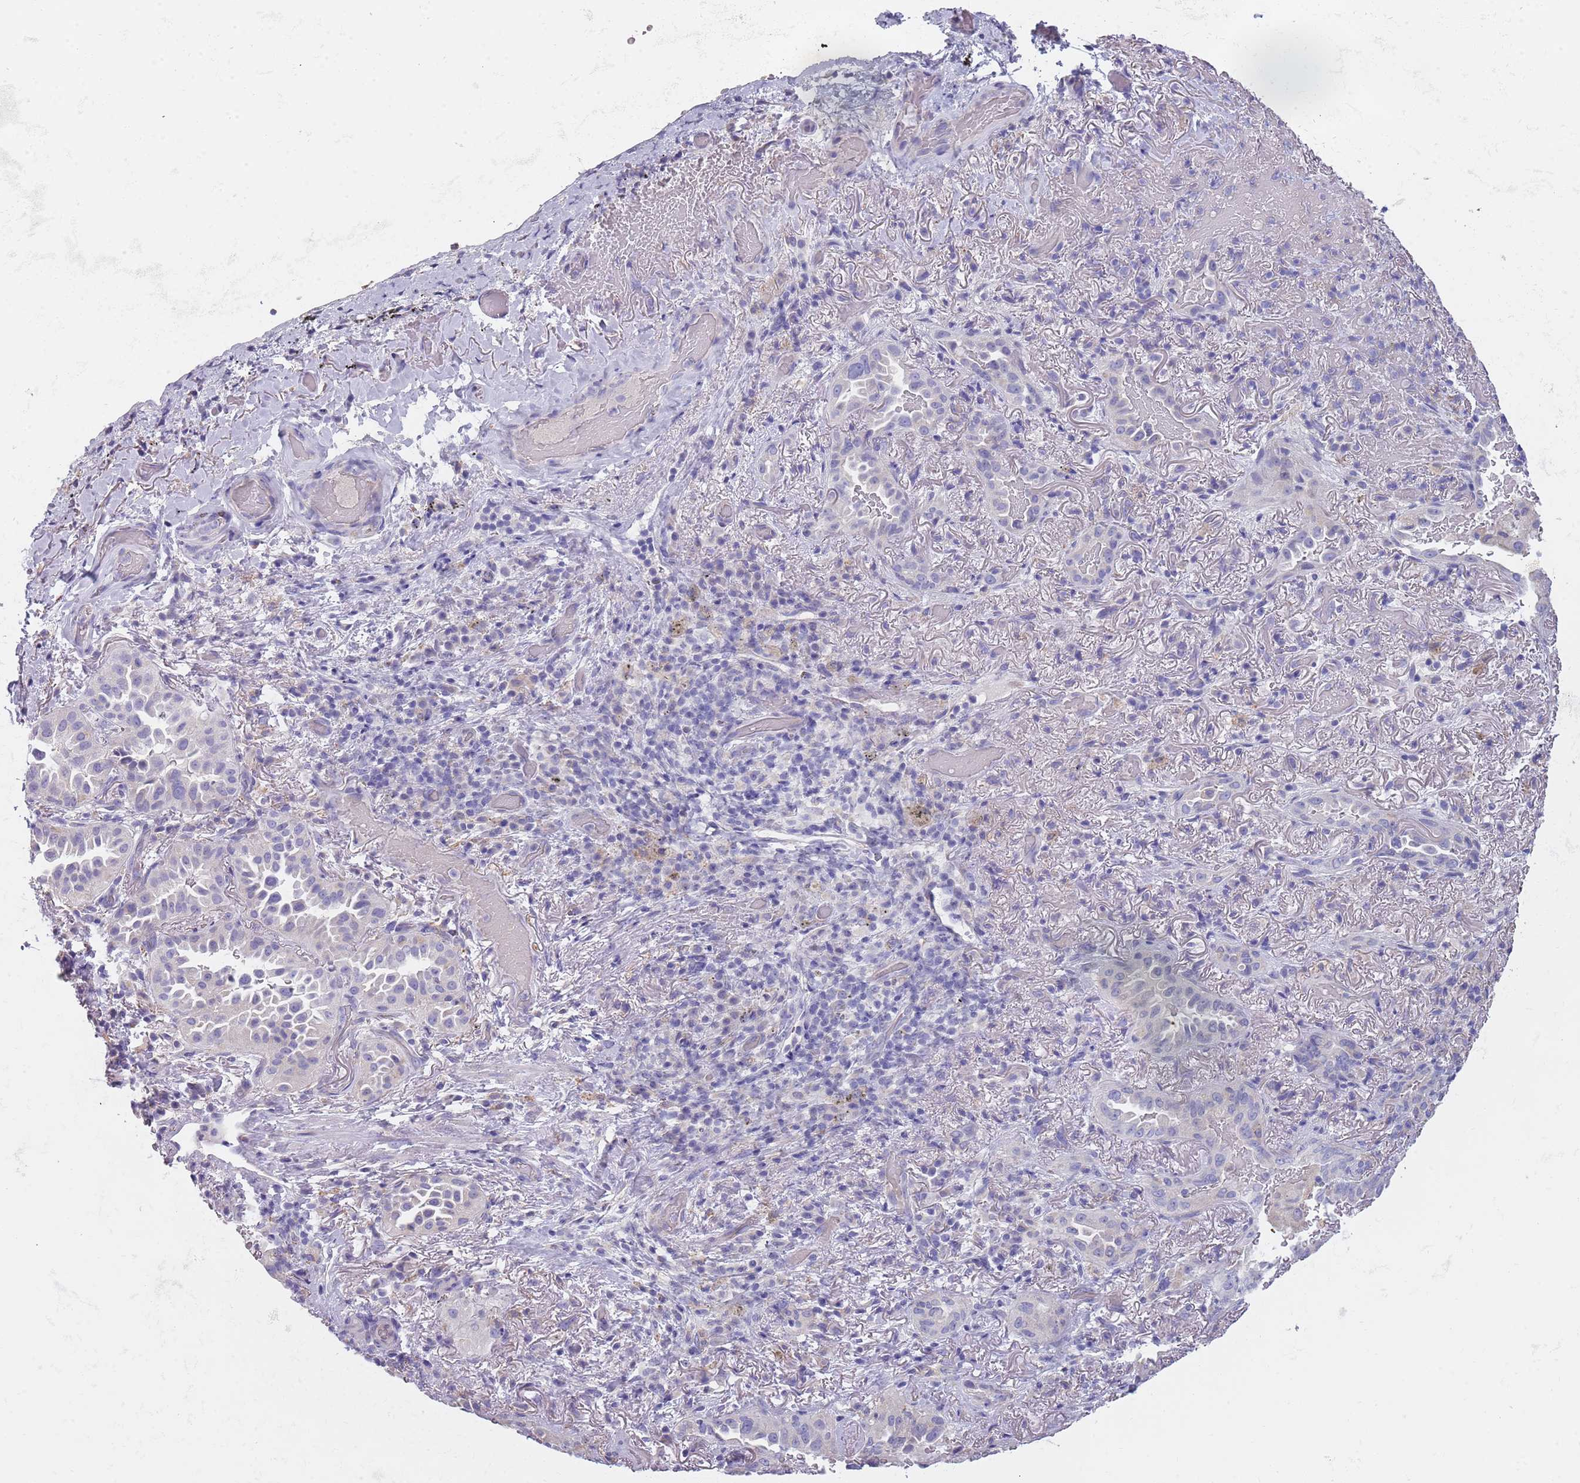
{"staining": {"intensity": "negative", "quantity": "none", "location": "none"}, "tissue": "lung cancer", "cell_type": "Tumor cells", "image_type": "cancer", "snomed": [{"axis": "morphology", "description": "Adenocarcinoma, NOS"}, {"axis": "topography", "description": "Lung"}], "caption": "IHC of human lung cancer exhibits no positivity in tumor cells. (IHC, brightfield microscopy, high magnification).", "gene": "MAN1C1", "patient": {"sex": "female", "age": 69}}